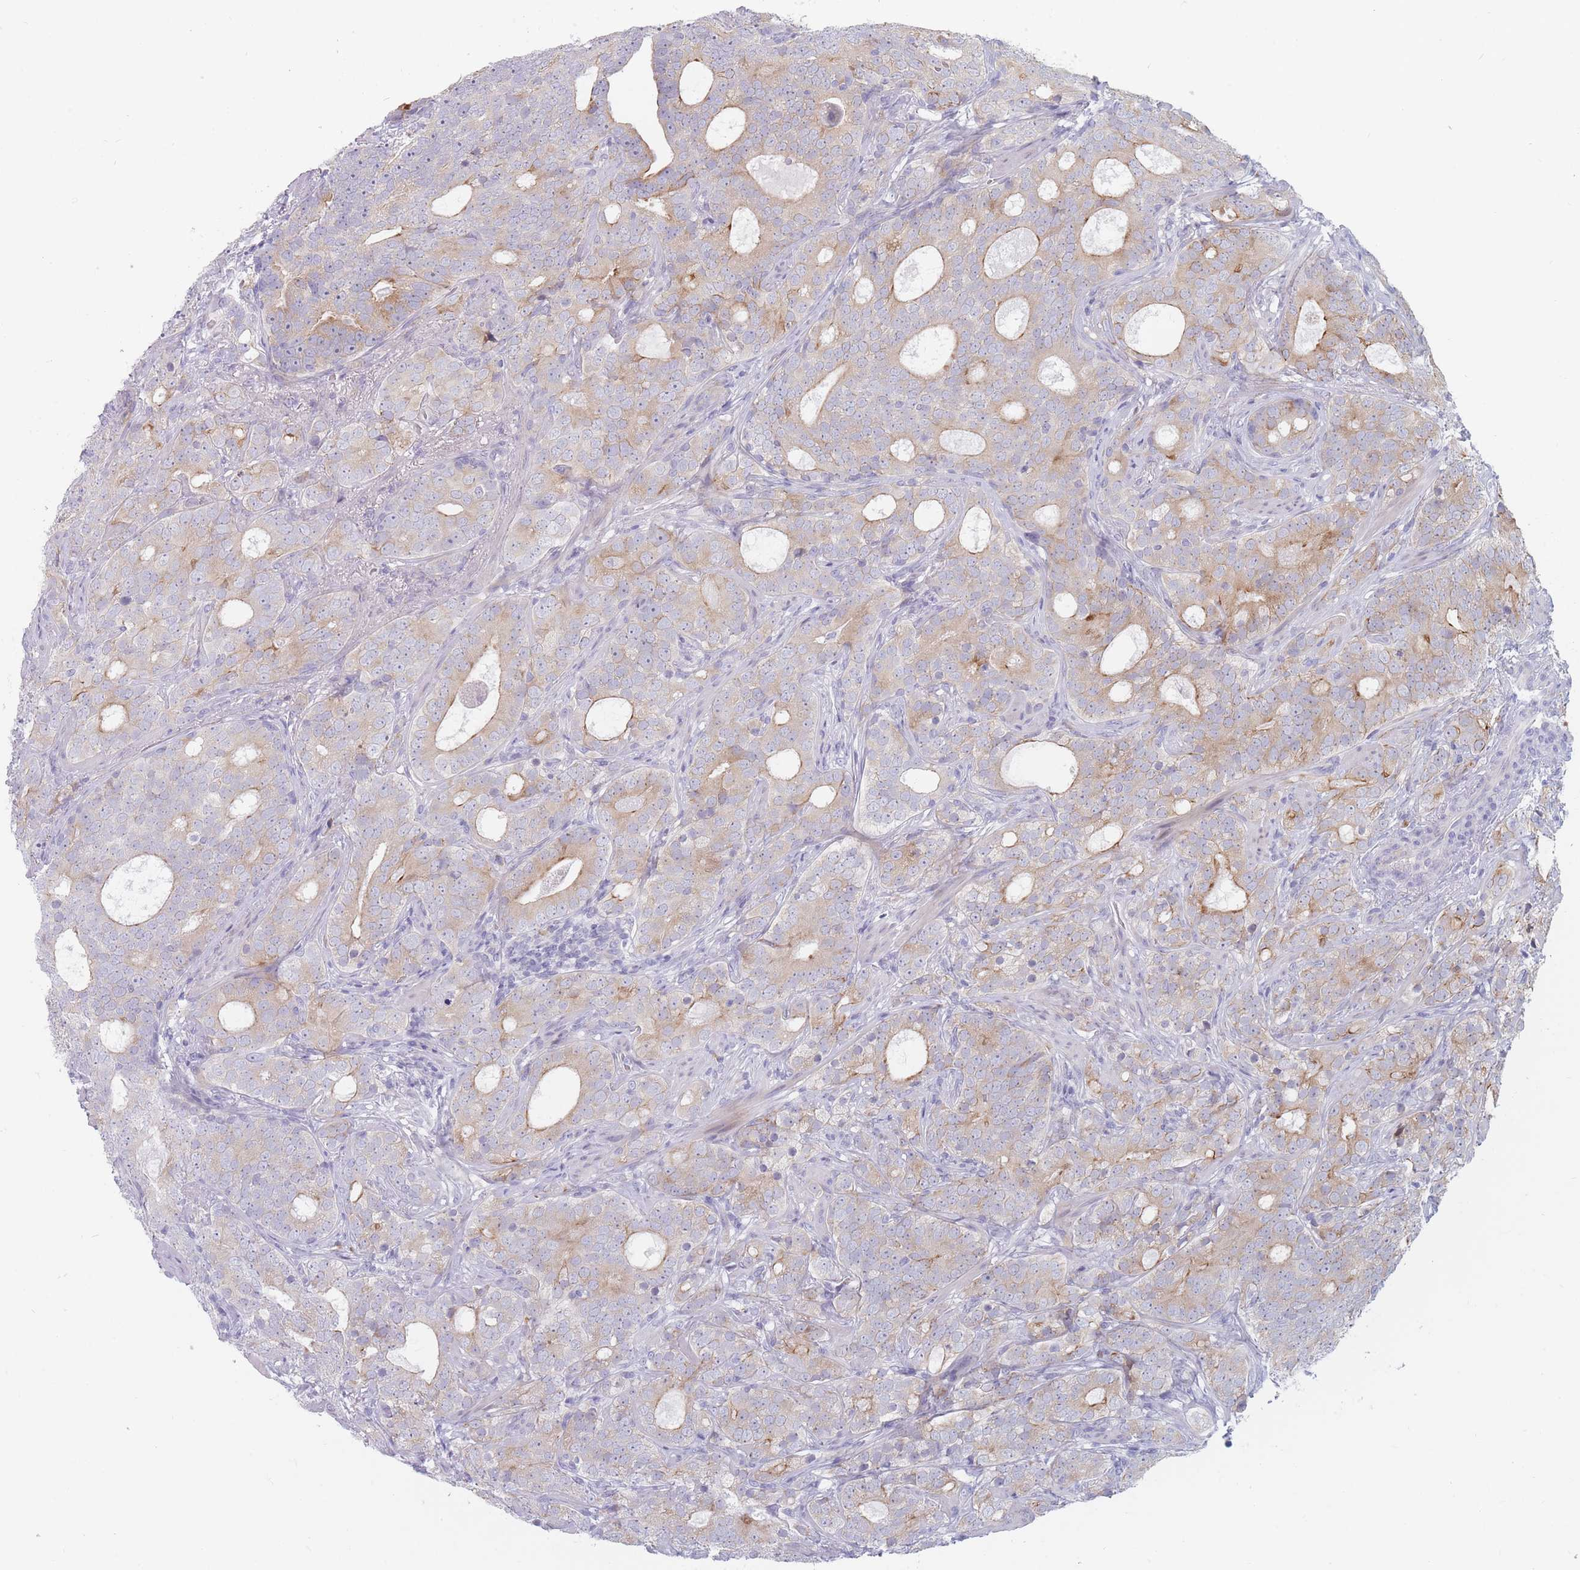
{"staining": {"intensity": "weak", "quantity": "25%-75%", "location": "cytoplasmic/membranous"}, "tissue": "prostate cancer", "cell_type": "Tumor cells", "image_type": "cancer", "snomed": [{"axis": "morphology", "description": "Adenocarcinoma, High grade"}, {"axis": "topography", "description": "Prostate"}], "caption": "Immunohistochemical staining of human prostate adenocarcinoma (high-grade) demonstrates low levels of weak cytoplasmic/membranous positivity in about 25%-75% of tumor cells.", "gene": "SPATS1", "patient": {"sex": "male", "age": 64}}